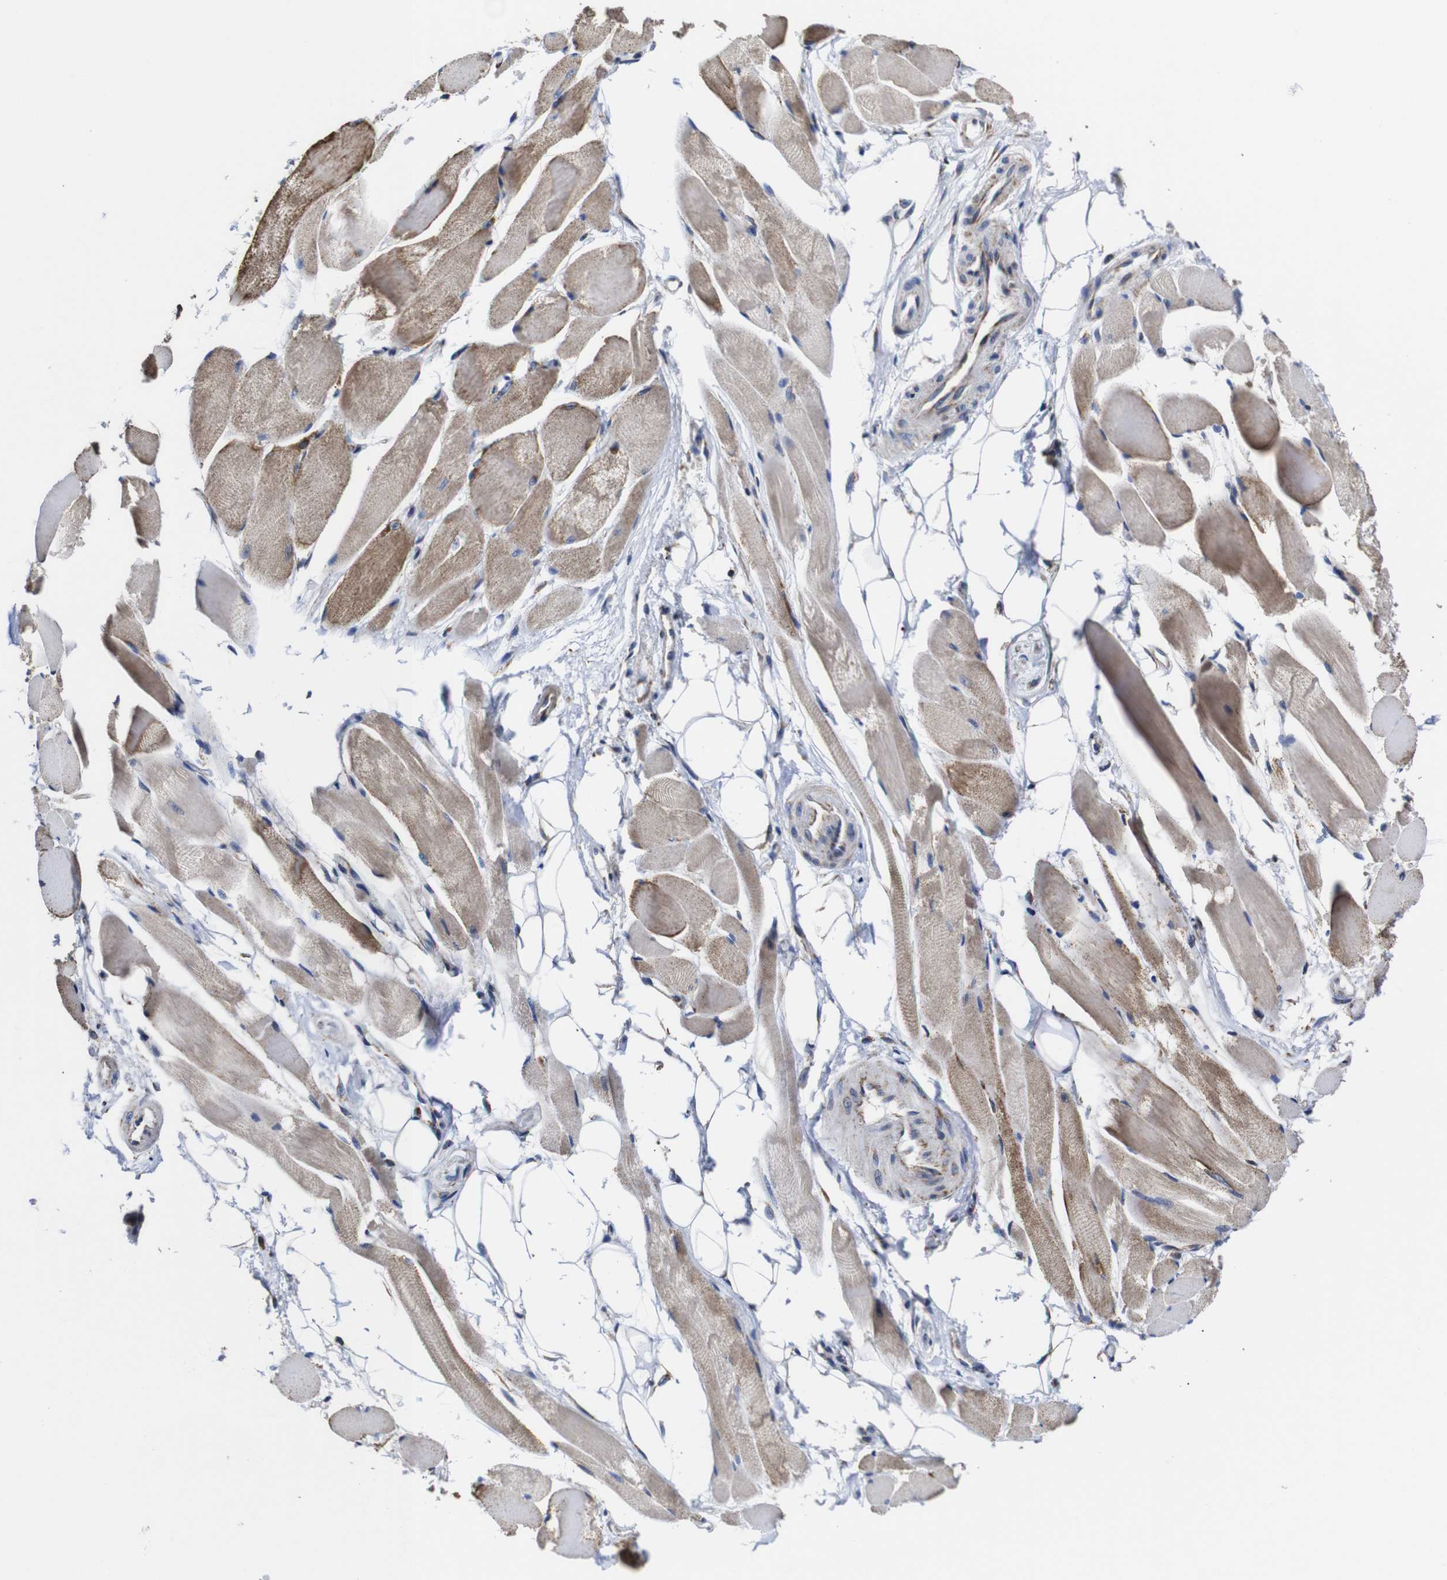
{"staining": {"intensity": "moderate", "quantity": "25%-75%", "location": "cytoplasmic/membranous"}, "tissue": "skeletal muscle", "cell_type": "Myocytes", "image_type": "normal", "snomed": [{"axis": "morphology", "description": "Normal tissue, NOS"}, {"axis": "topography", "description": "Skeletal muscle"}, {"axis": "topography", "description": "Peripheral nerve tissue"}], "caption": "Immunohistochemistry (IHC) (DAB) staining of normal skeletal muscle displays moderate cytoplasmic/membranous protein staining in about 25%-75% of myocytes.", "gene": "C17orf80", "patient": {"sex": "female", "age": 84}}